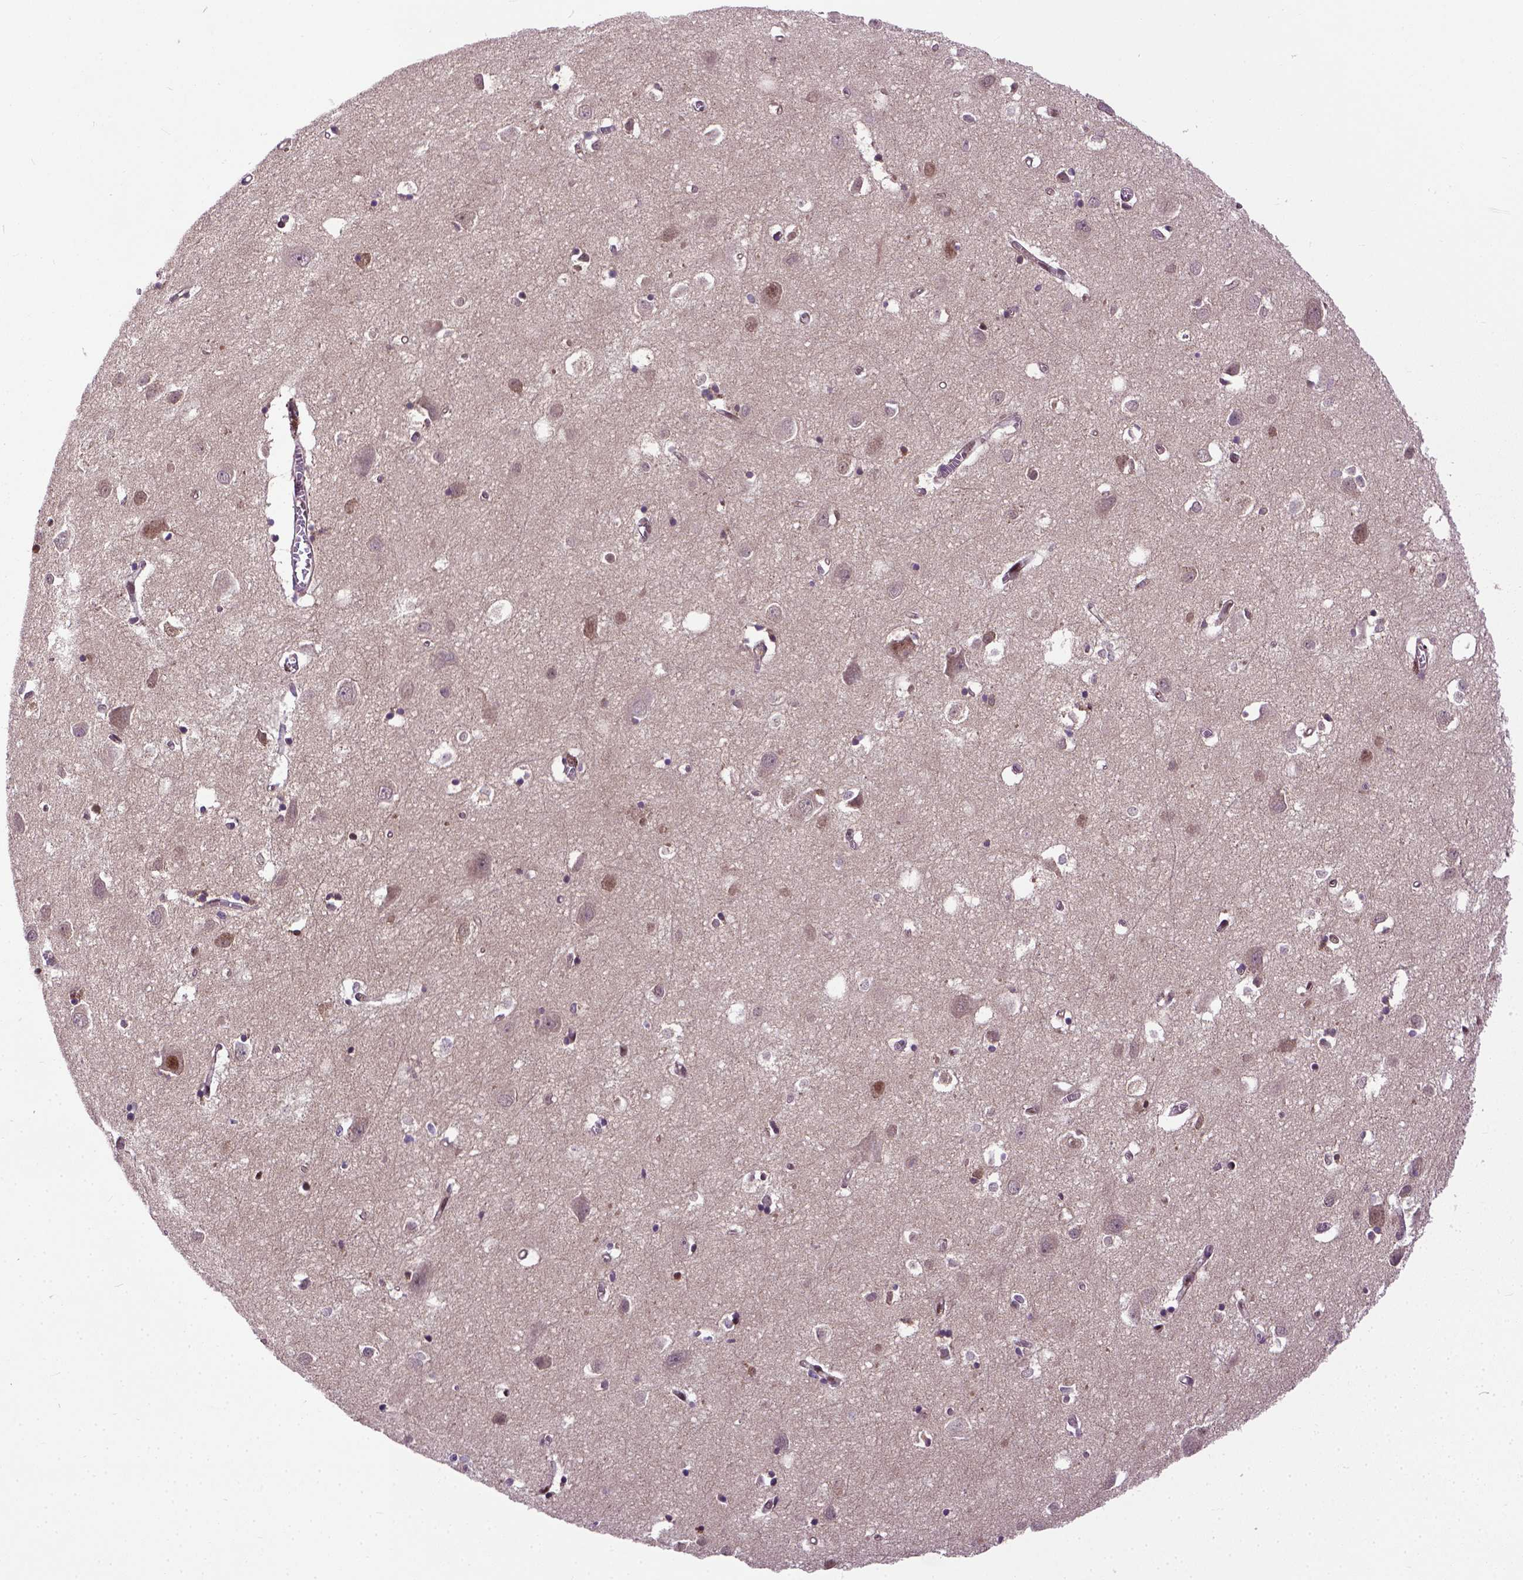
{"staining": {"intensity": "moderate", "quantity": ">75%", "location": "nuclear"}, "tissue": "cerebral cortex", "cell_type": "Endothelial cells", "image_type": "normal", "snomed": [{"axis": "morphology", "description": "Normal tissue, NOS"}, {"axis": "topography", "description": "Cerebral cortex"}], "caption": "Immunohistochemical staining of benign cerebral cortex reveals medium levels of moderate nuclear positivity in about >75% of endothelial cells.", "gene": "UBA3", "patient": {"sex": "male", "age": 70}}